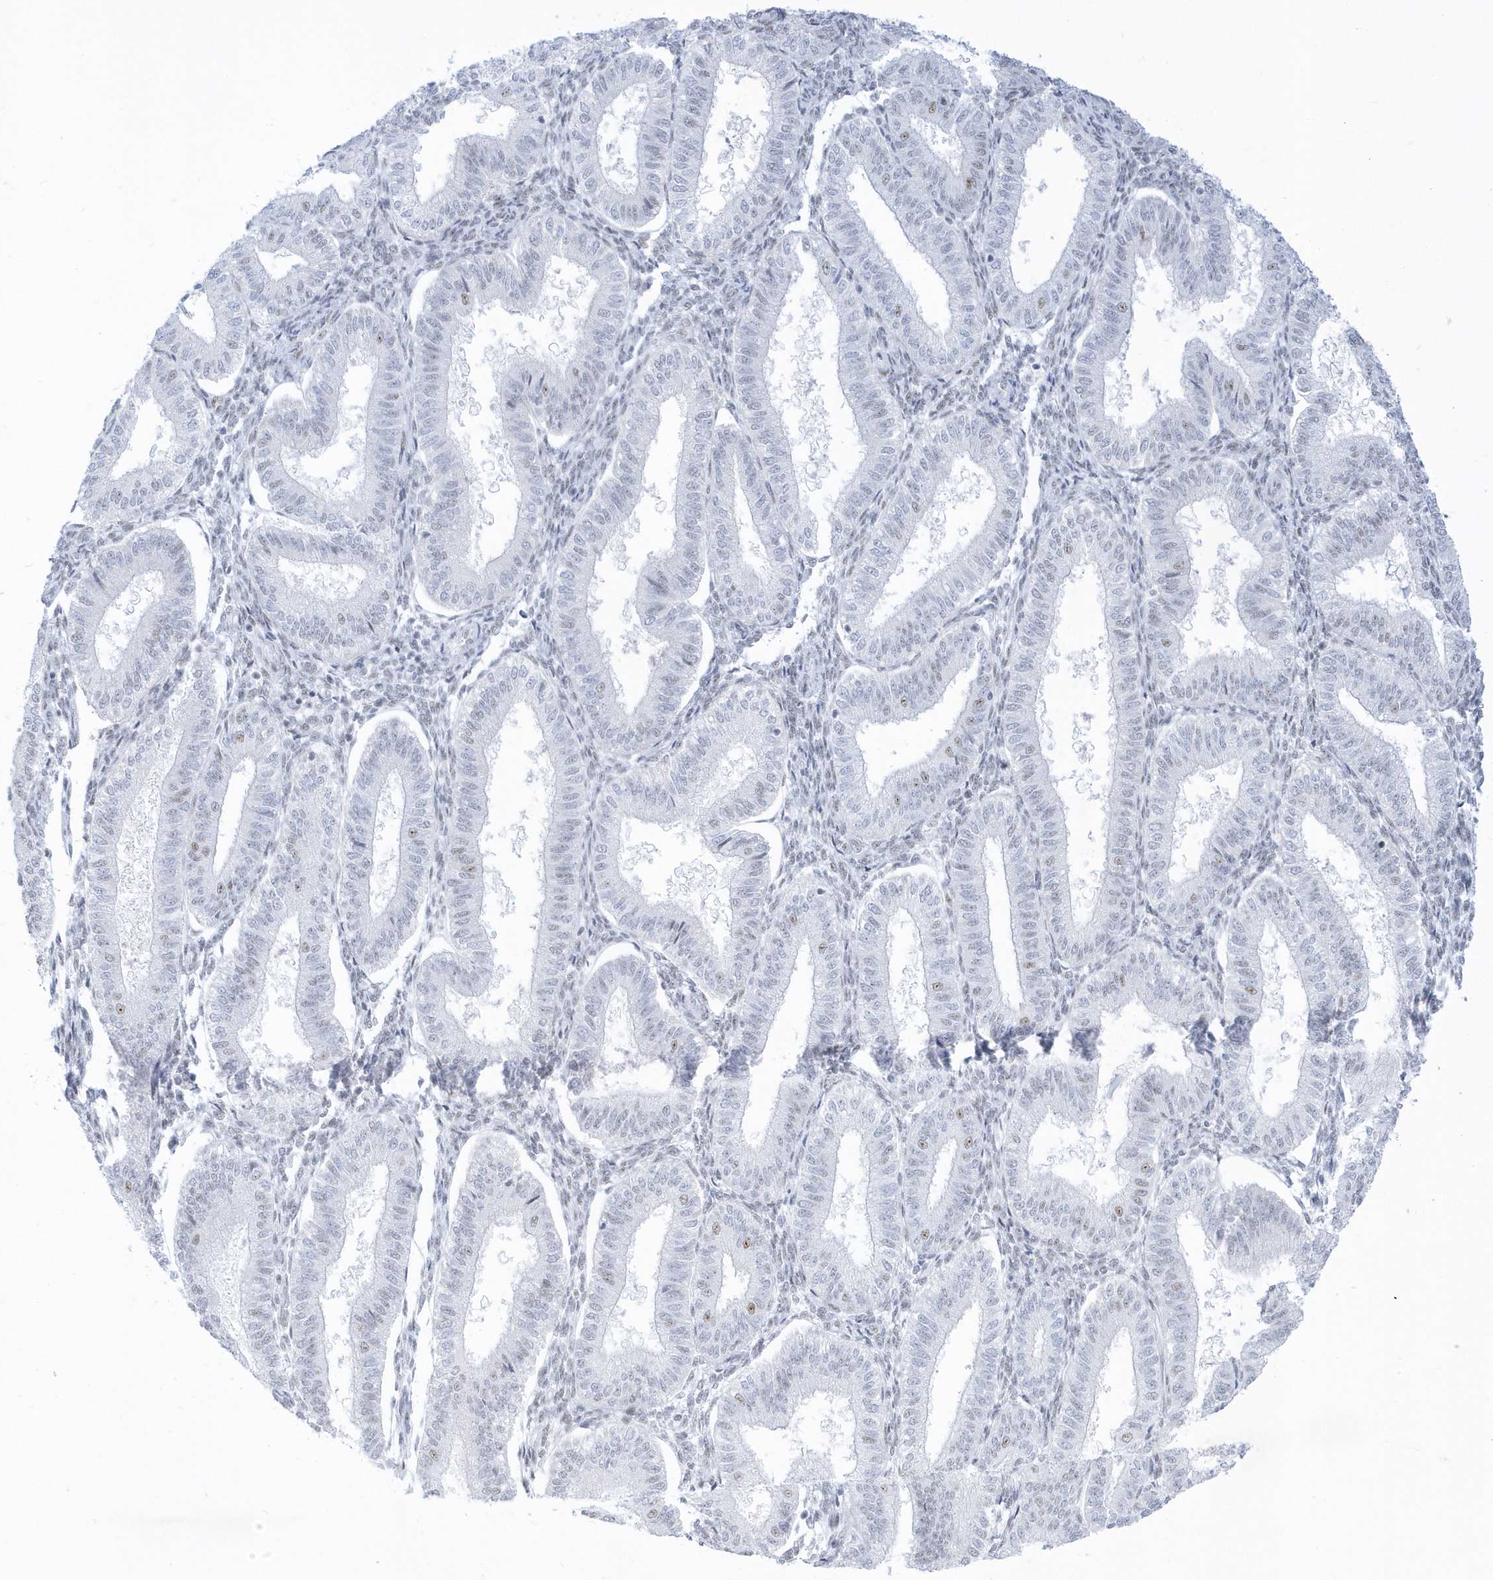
{"staining": {"intensity": "negative", "quantity": "none", "location": "none"}, "tissue": "endometrium", "cell_type": "Cells in endometrial stroma", "image_type": "normal", "snomed": [{"axis": "morphology", "description": "Normal tissue, NOS"}, {"axis": "topography", "description": "Endometrium"}], "caption": "Endometrium stained for a protein using immunohistochemistry (IHC) reveals no positivity cells in endometrial stroma.", "gene": "PLEKHN1", "patient": {"sex": "female", "age": 39}}